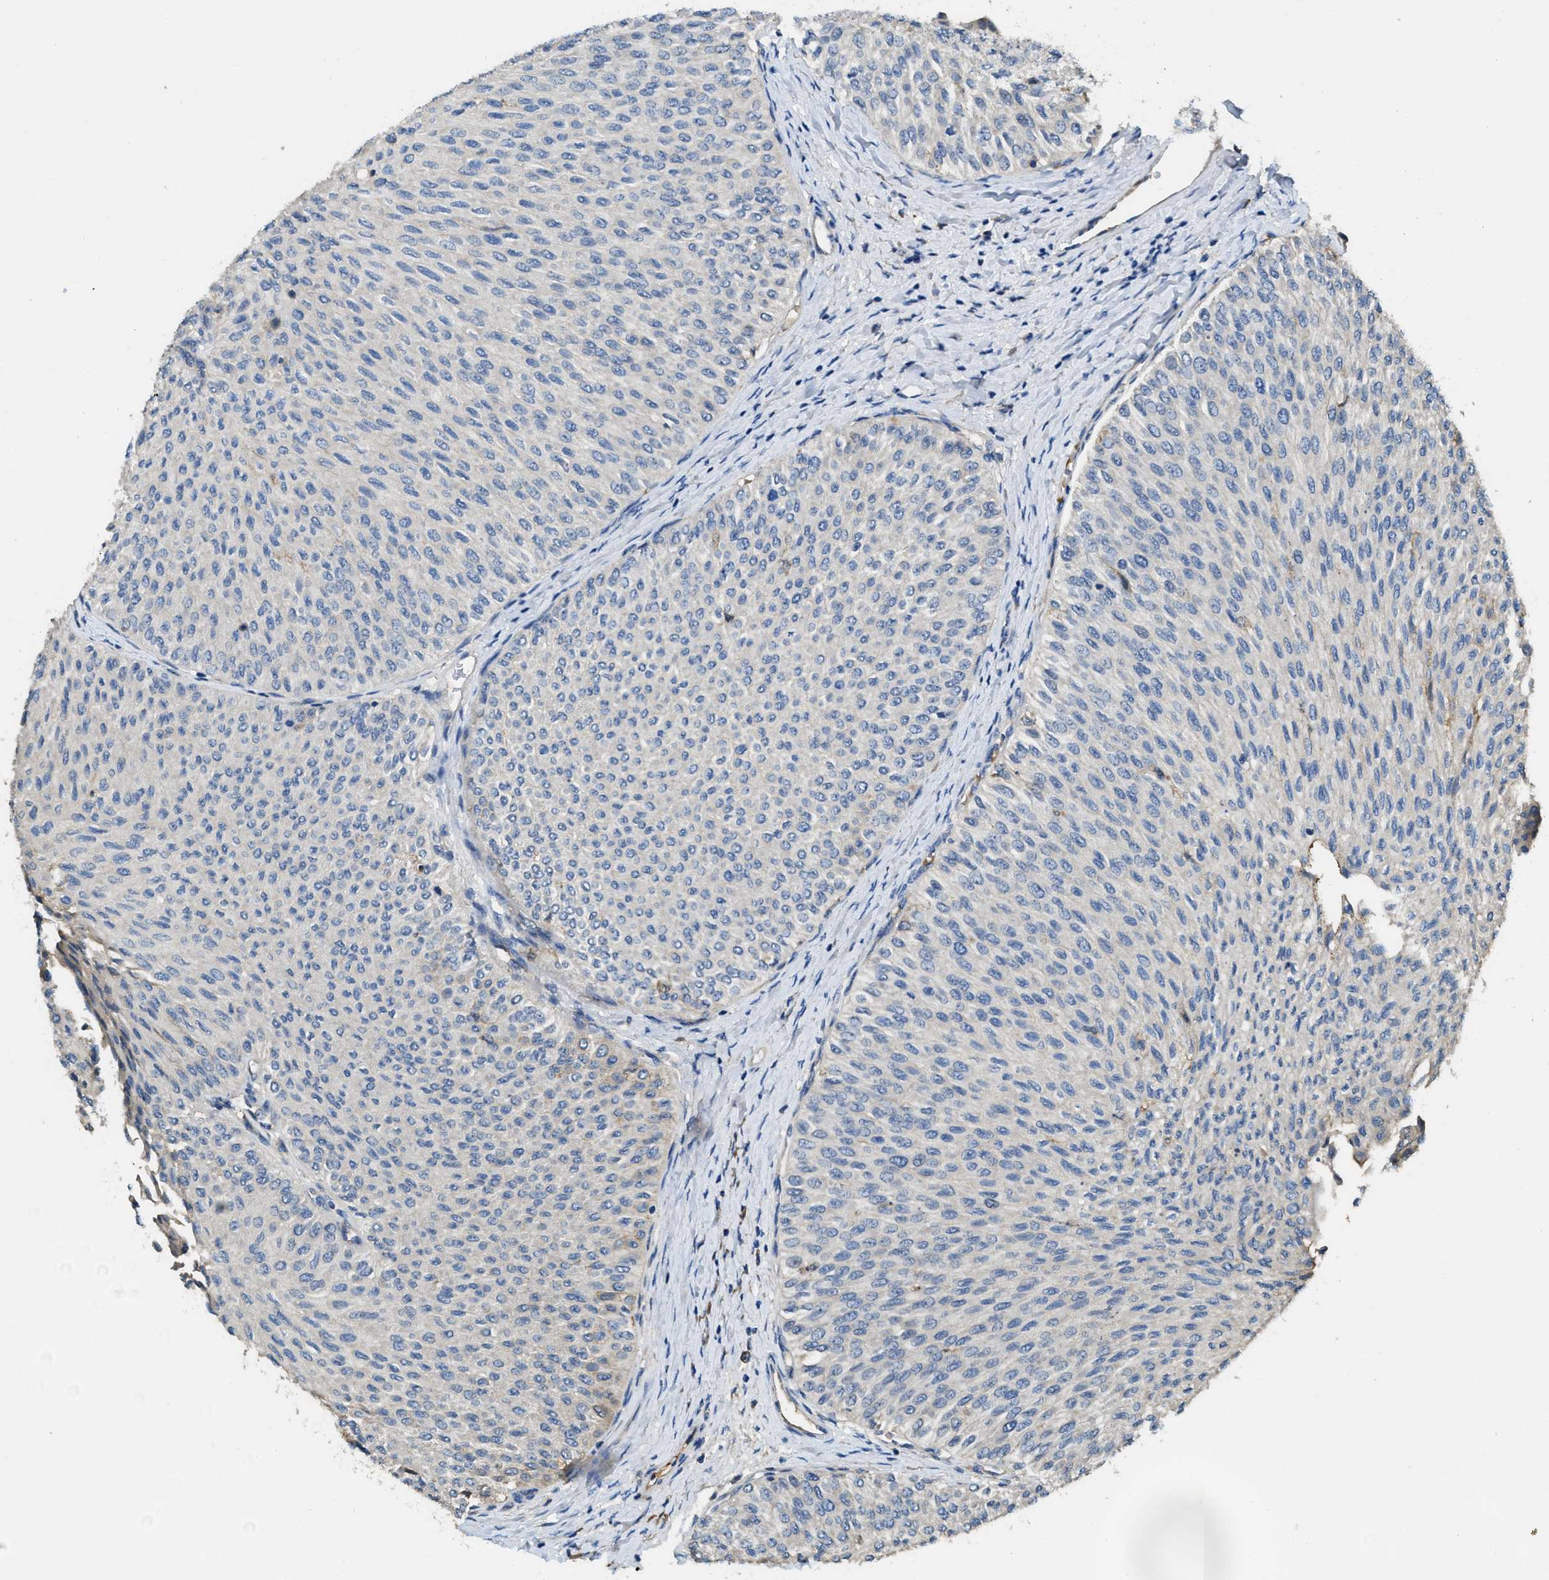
{"staining": {"intensity": "negative", "quantity": "none", "location": "none"}, "tissue": "urothelial cancer", "cell_type": "Tumor cells", "image_type": "cancer", "snomed": [{"axis": "morphology", "description": "Urothelial carcinoma, Low grade"}, {"axis": "topography", "description": "Urinary bladder"}], "caption": "Immunohistochemistry (IHC) of human urothelial cancer displays no expression in tumor cells.", "gene": "RIPK2", "patient": {"sex": "male", "age": 78}}